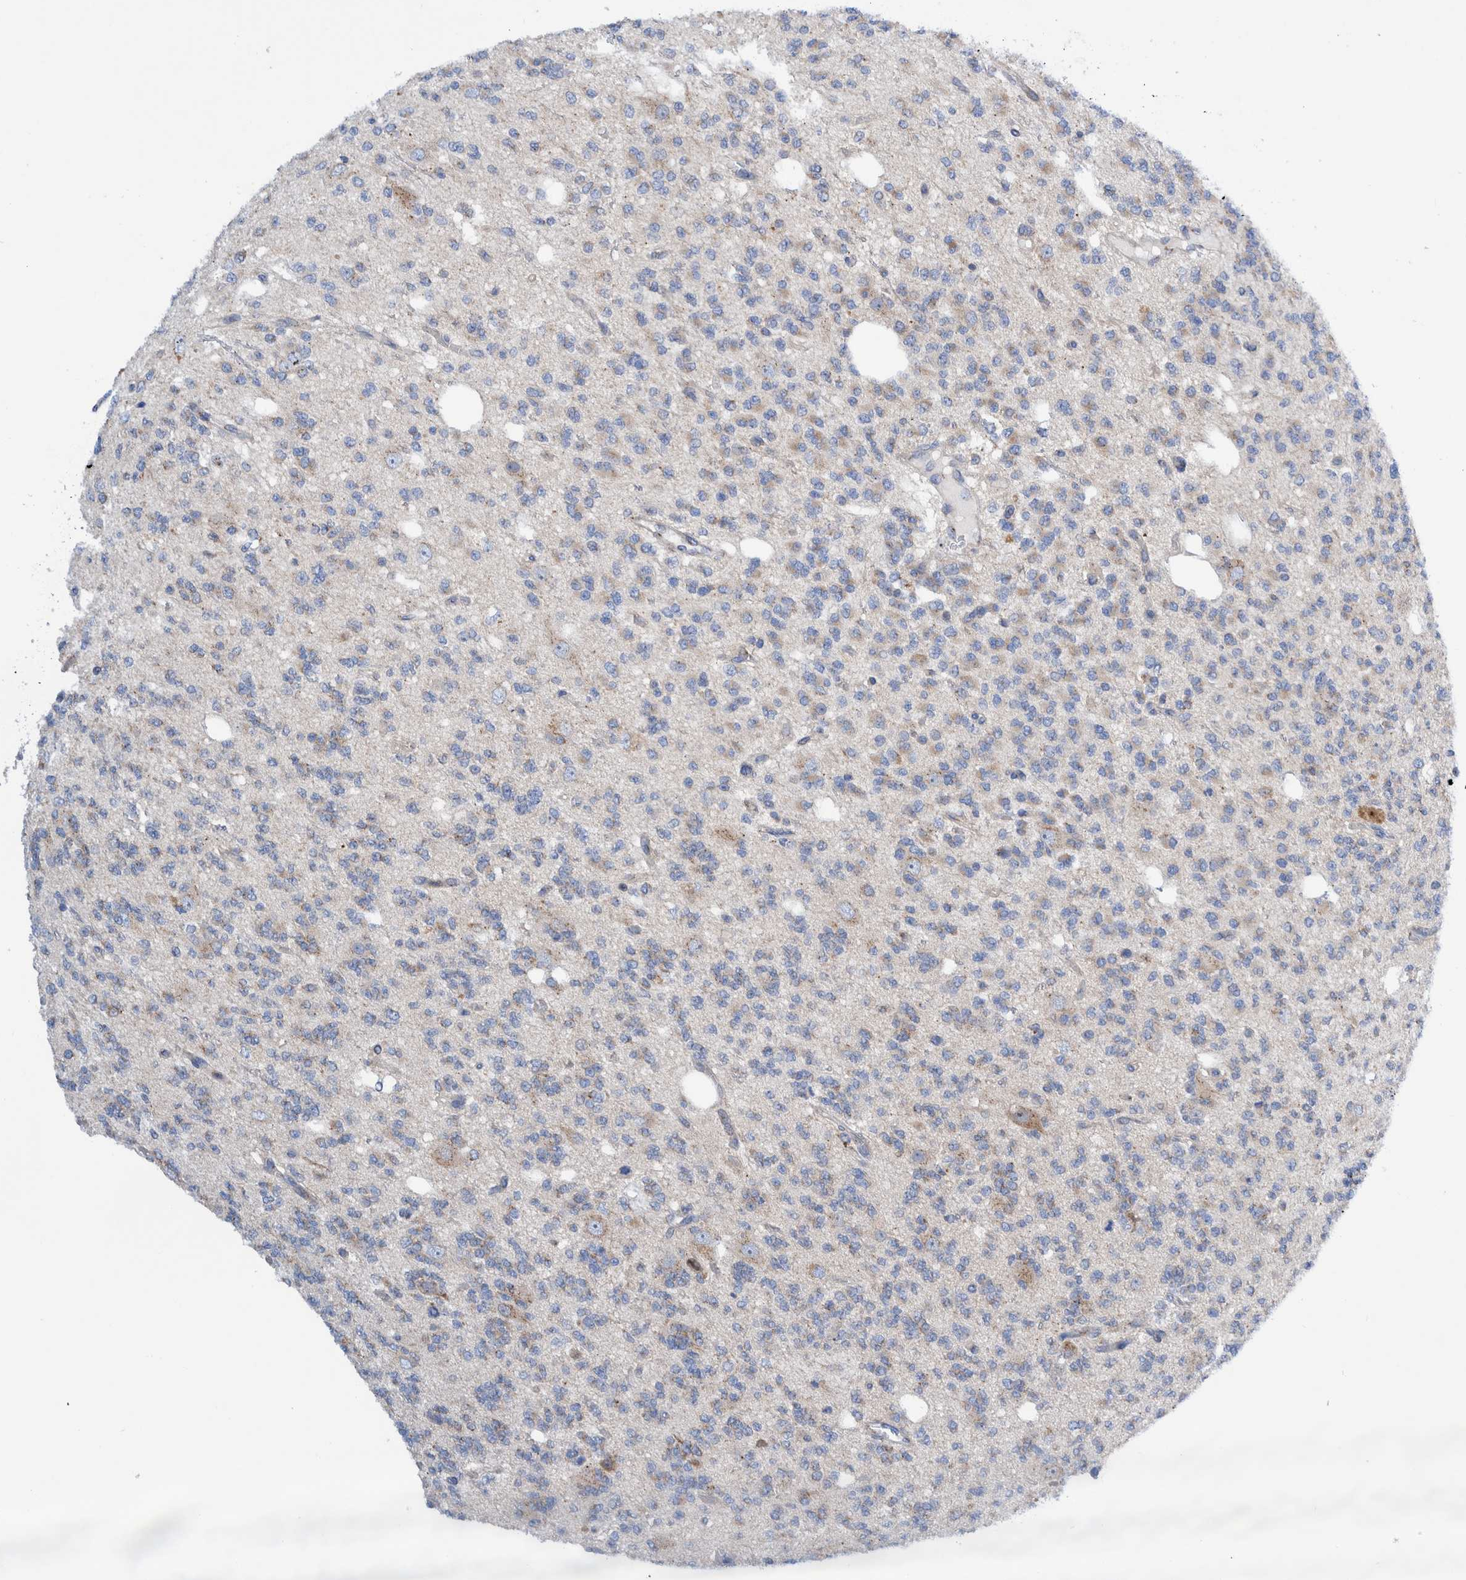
{"staining": {"intensity": "weak", "quantity": "<25%", "location": "cytoplasmic/membranous"}, "tissue": "glioma", "cell_type": "Tumor cells", "image_type": "cancer", "snomed": [{"axis": "morphology", "description": "Glioma, malignant, Low grade"}, {"axis": "topography", "description": "Brain"}], "caption": "DAB immunohistochemical staining of glioma demonstrates no significant positivity in tumor cells. The staining is performed using DAB (3,3'-diaminobenzidine) brown chromogen with nuclei counter-stained in using hematoxylin.", "gene": "TRIM58", "patient": {"sex": "male", "age": 38}}